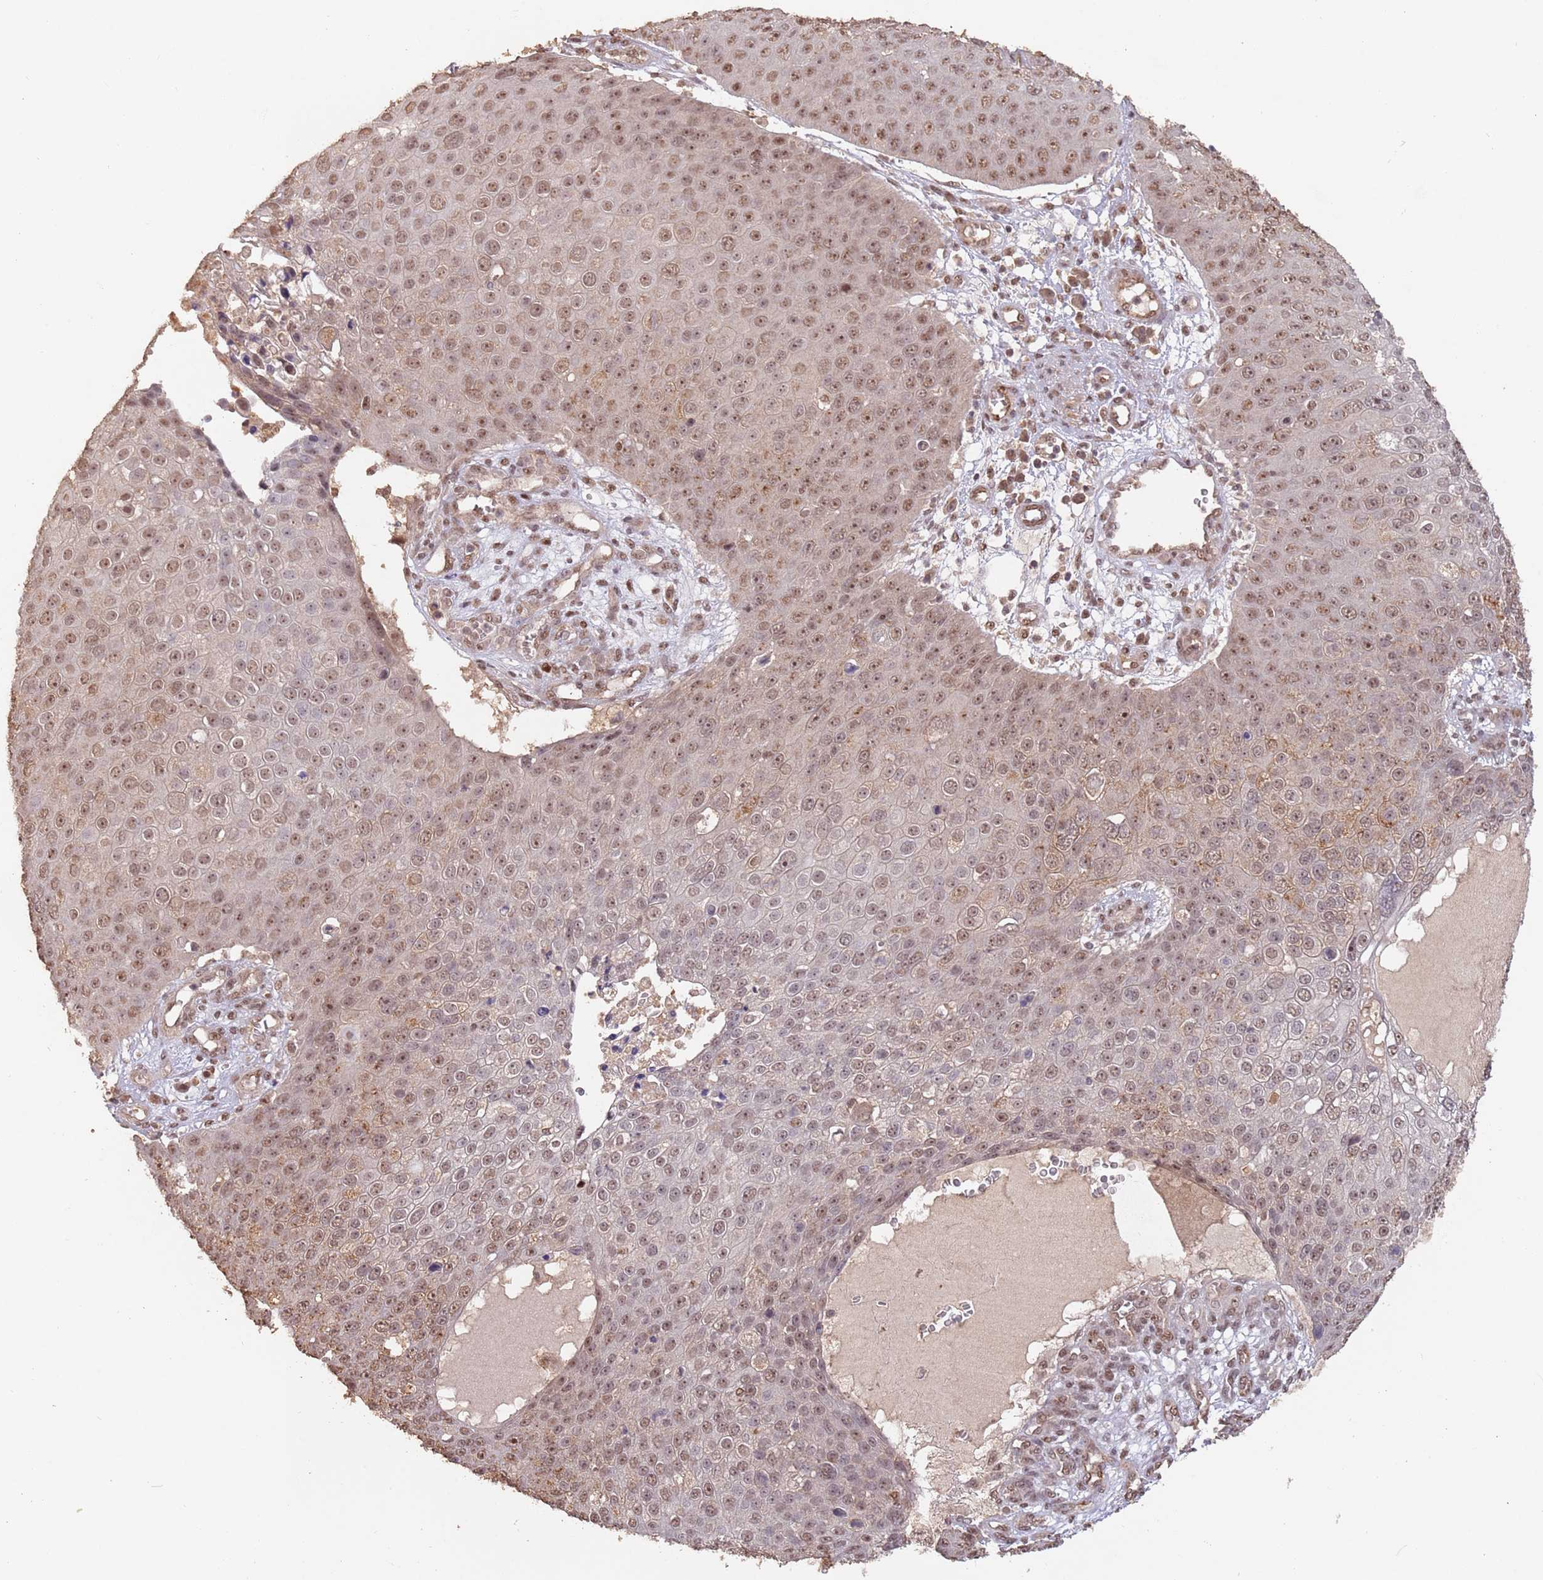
{"staining": {"intensity": "moderate", "quantity": "25%-75%", "location": "nuclear"}, "tissue": "skin cancer", "cell_type": "Tumor cells", "image_type": "cancer", "snomed": [{"axis": "morphology", "description": "Squamous cell carcinoma, NOS"}, {"axis": "topography", "description": "Skin"}], "caption": "IHC staining of skin cancer, which shows medium levels of moderate nuclear positivity in approximately 25%-75% of tumor cells indicating moderate nuclear protein staining. The staining was performed using DAB (brown) for protein detection and nuclei were counterstained in hematoxylin (blue).", "gene": "RFXANK", "patient": {"sex": "male", "age": 71}}